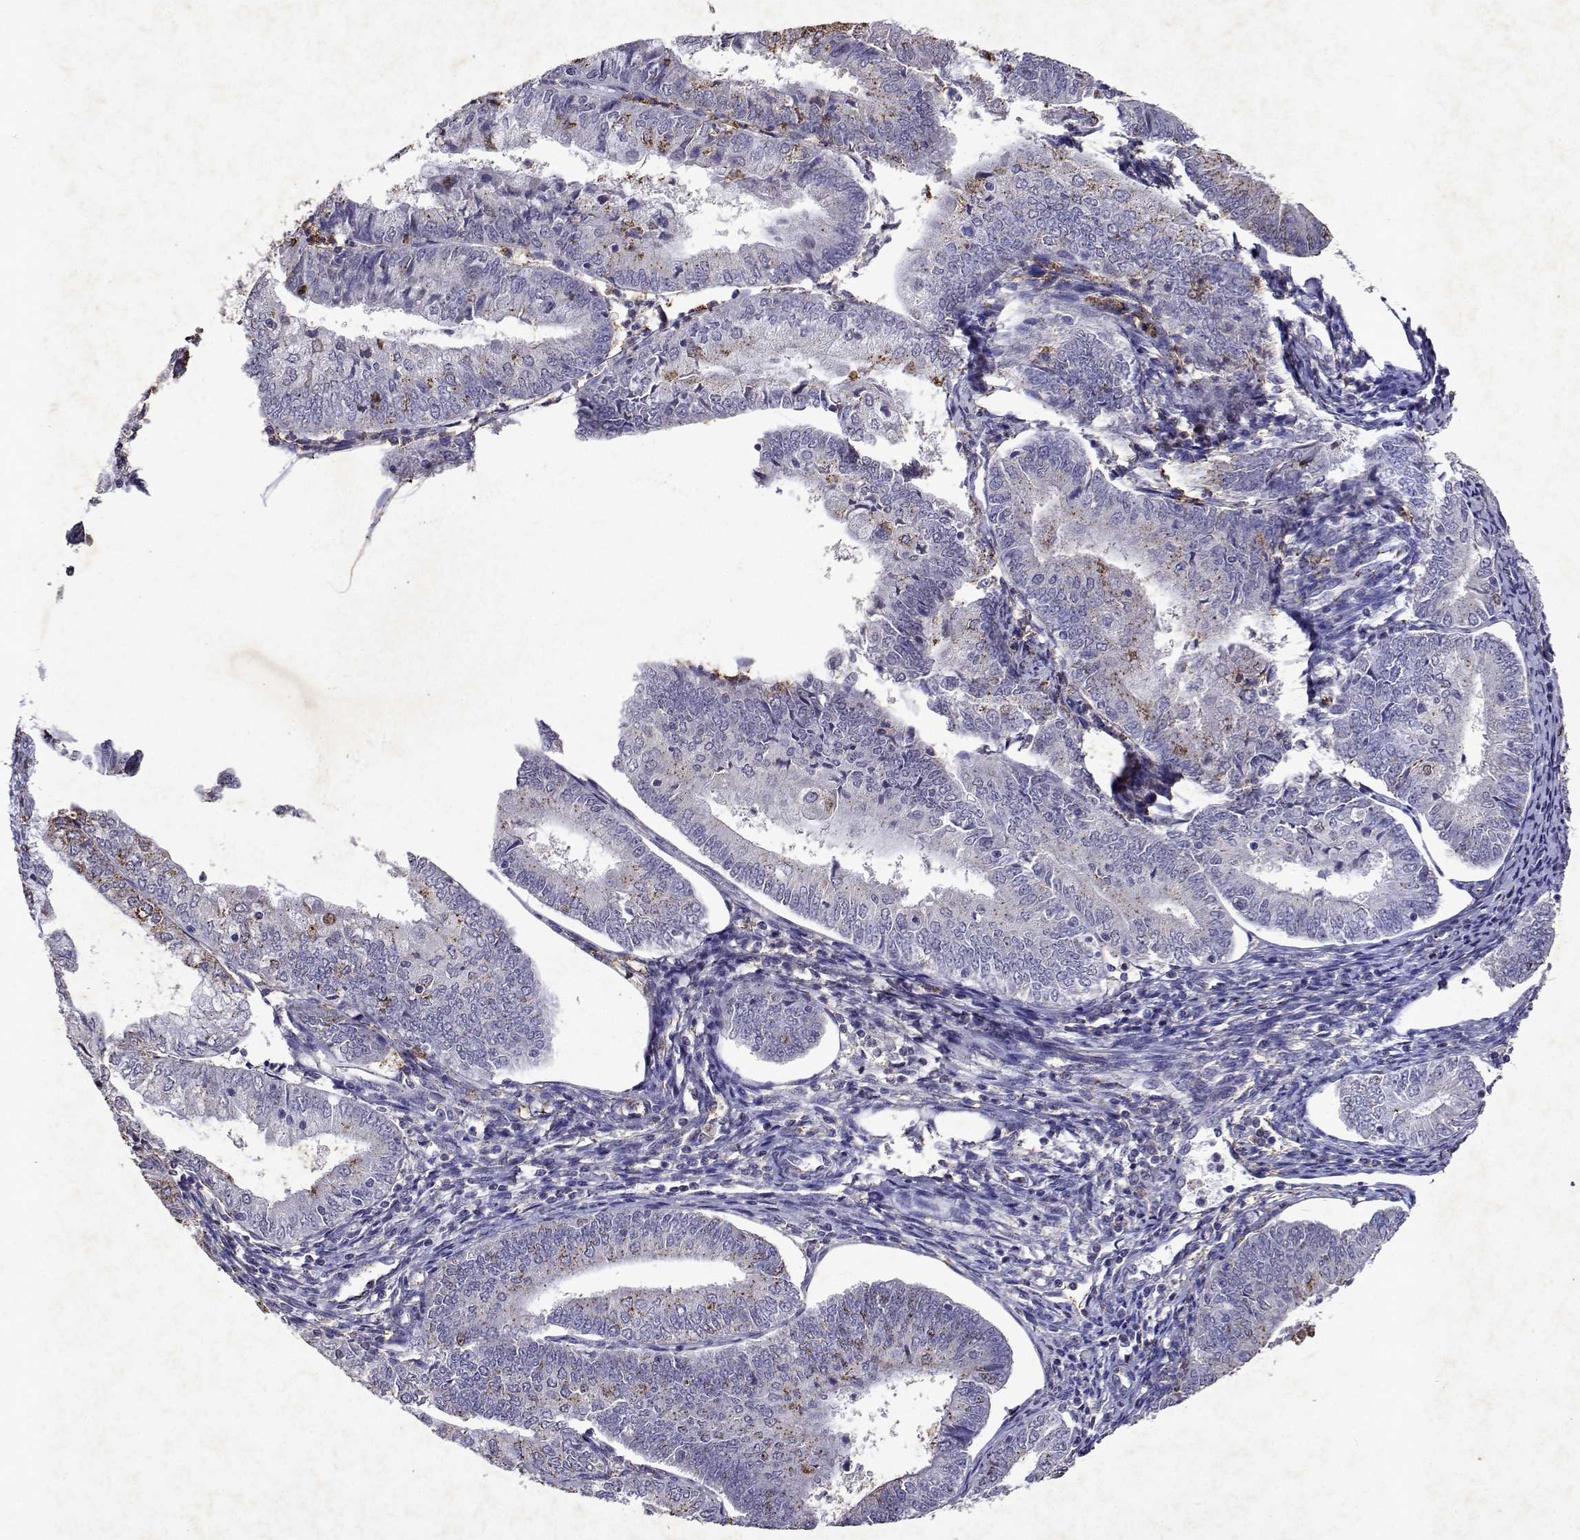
{"staining": {"intensity": "moderate", "quantity": "<25%", "location": "cytoplasmic/membranous"}, "tissue": "endometrial cancer", "cell_type": "Tumor cells", "image_type": "cancer", "snomed": [{"axis": "morphology", "description": "Adenocarcinoma, NOS"}, {"axis": "topography", "description": "Endometrium"}], "caption": "Adenocarcinoma (endometrial) stained with a brown dye shows moderate cytoplasmic/membranous positive positivity in about <25% of tumor cells.", "gene": "DUSP28", "patient": {"sex": "female", "age": 55}}